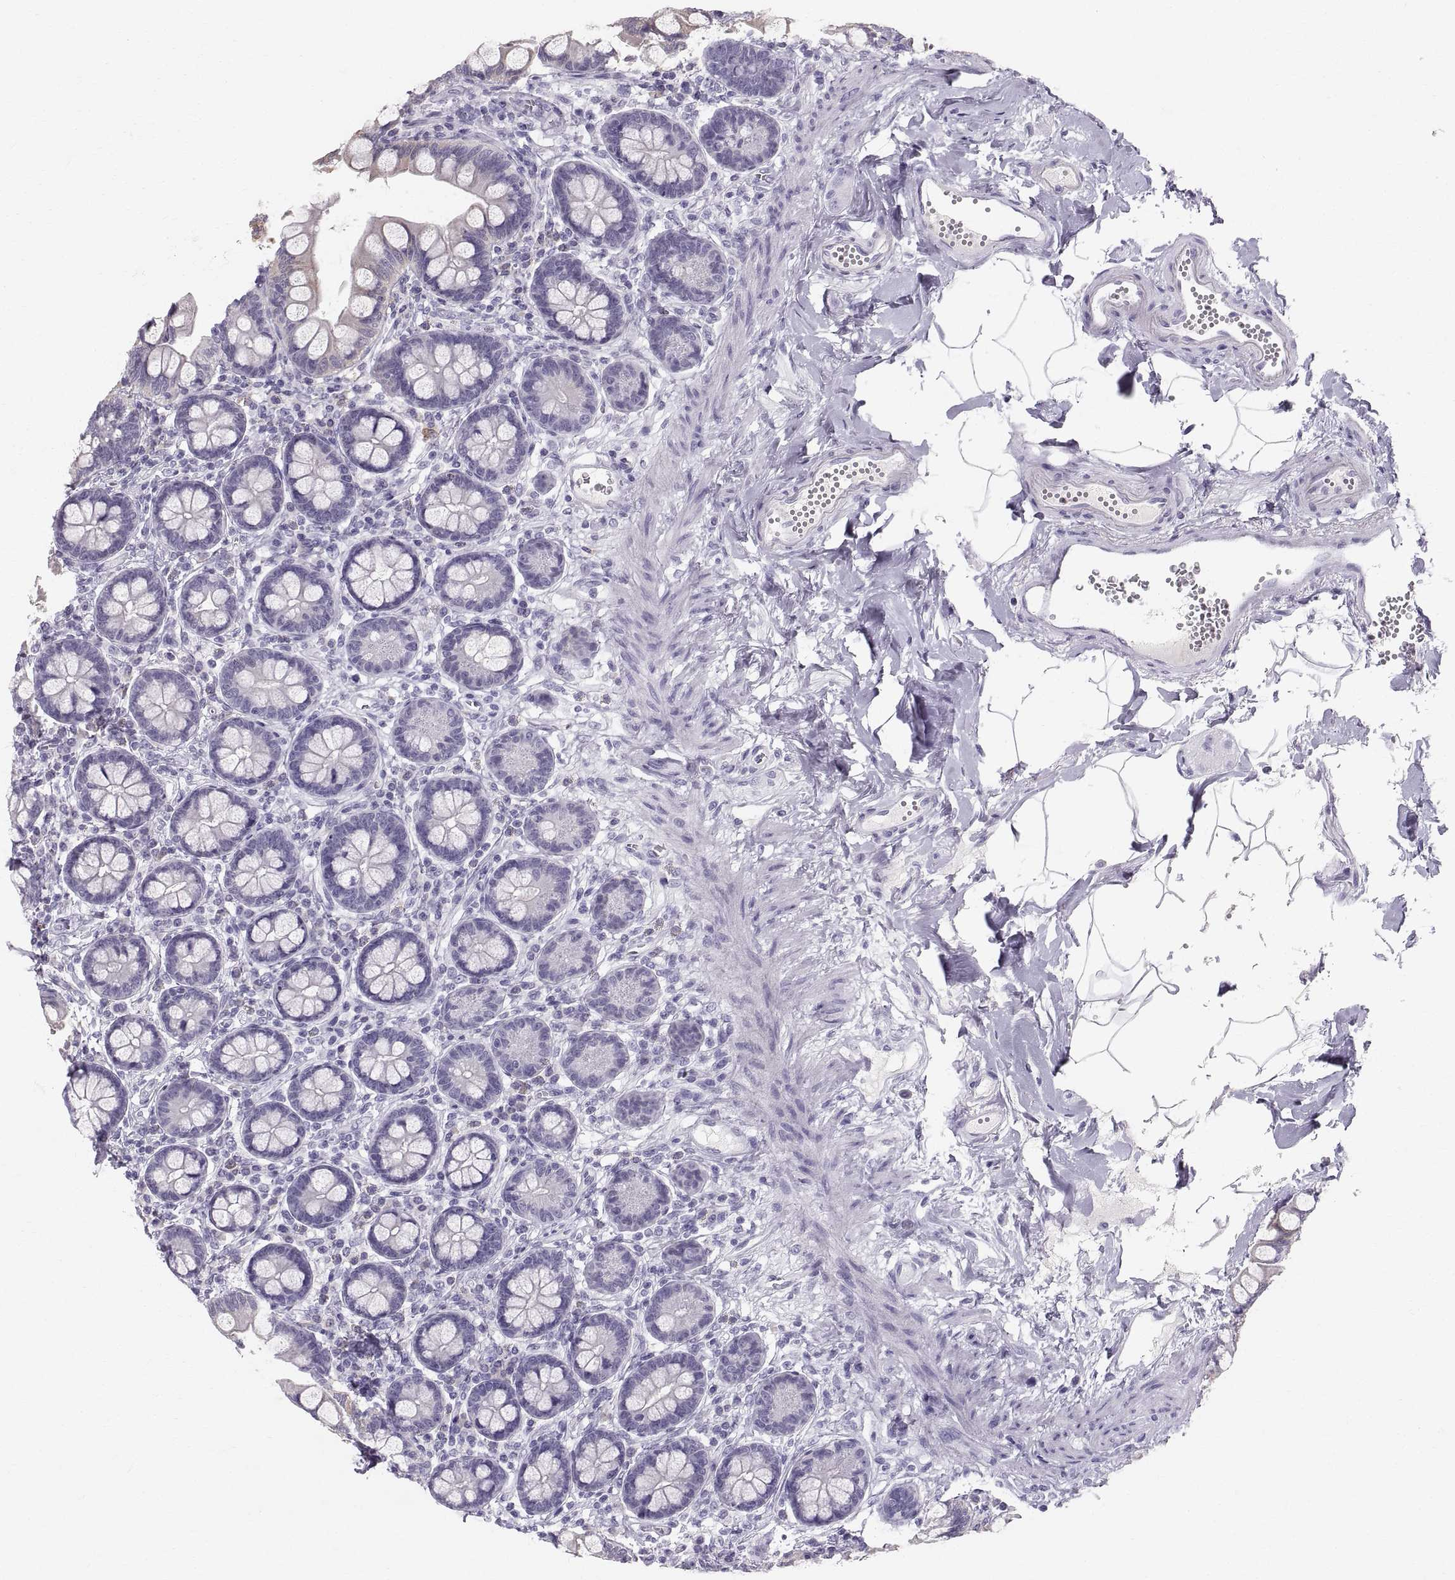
{"staining": {"intensity": "negative", "quantity": "none", "location": "none"}, "tissue": "small intestine", "cell_type": "Glandular cells", "image_type": "normal", "snomed": [{"axis": "morphology", "description": "Normal tissue, NOS"}, {"axis": "topography", "description": "Small intestine"}], "caption": "This micrograph is of normal small intestine stained with immunohistochemistry (IHC) to label a protein in brown with the nuclei are counter-stained blue. There is no staining in glandular cells.", "gene": "SLC22A6", "patient": {"sex": "female", "age": 56}}